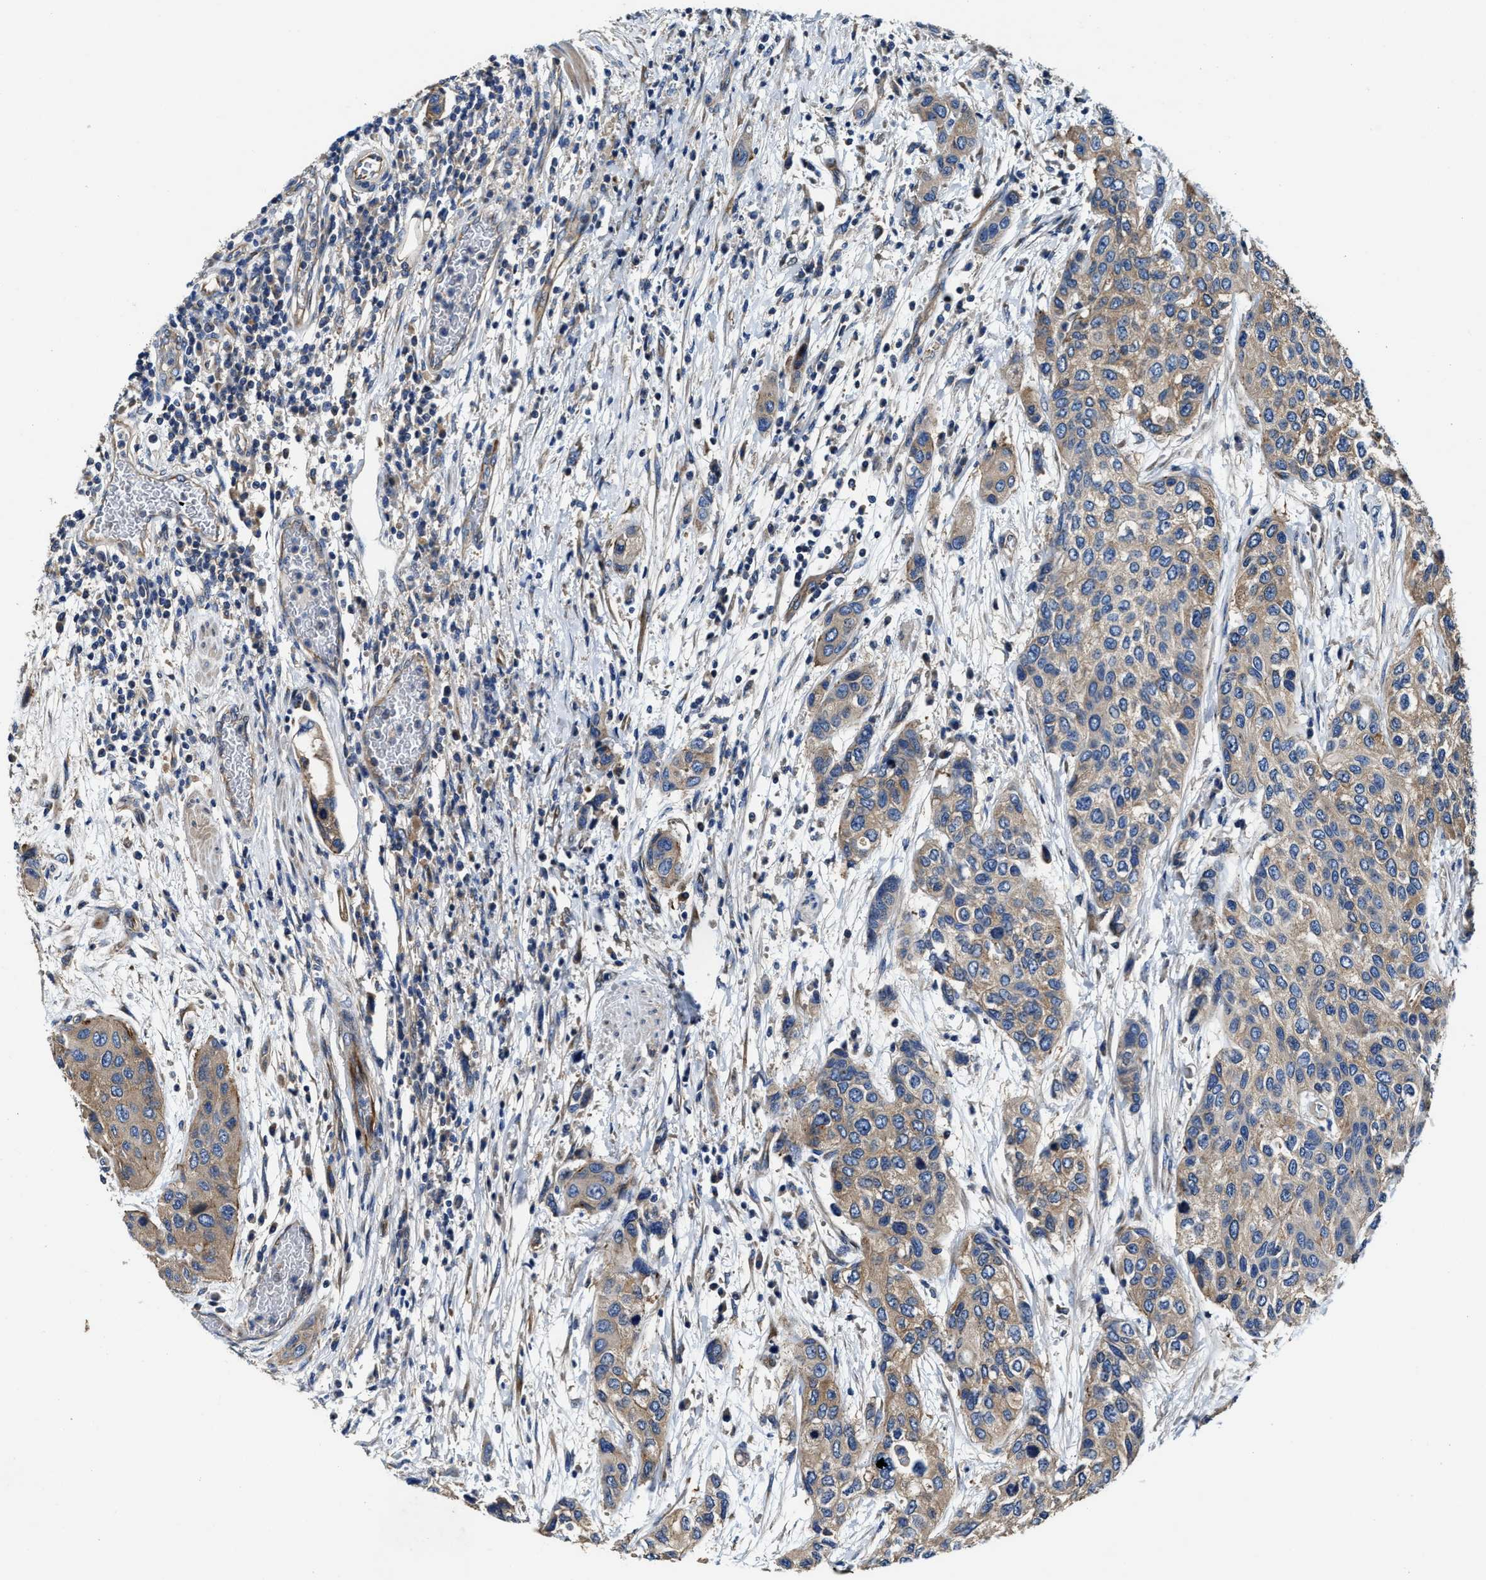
{"staining": {"intensity": "weak", "quantity": ">75%", "location": "cytoplasmic/membranous"}, "tissue": "urothelial cancer", "cell_type": "Tumor cells", "image_type": "cancer", "snomed": [{"axis": "morphology", "description": "Urothelial carcinoma, High grade"}, {"axis": "topography", "description": "Urinary bladder"}], "caption": "An immunohistochemistry photomicrograph of tumor tissue is shown. Protein staining in brown shows weak cytoplasmic/membranous positivity in urothelial cancer within tumor cells.", "gene": "PTAR1", "patient": {"sex": "female", "age": 56}}